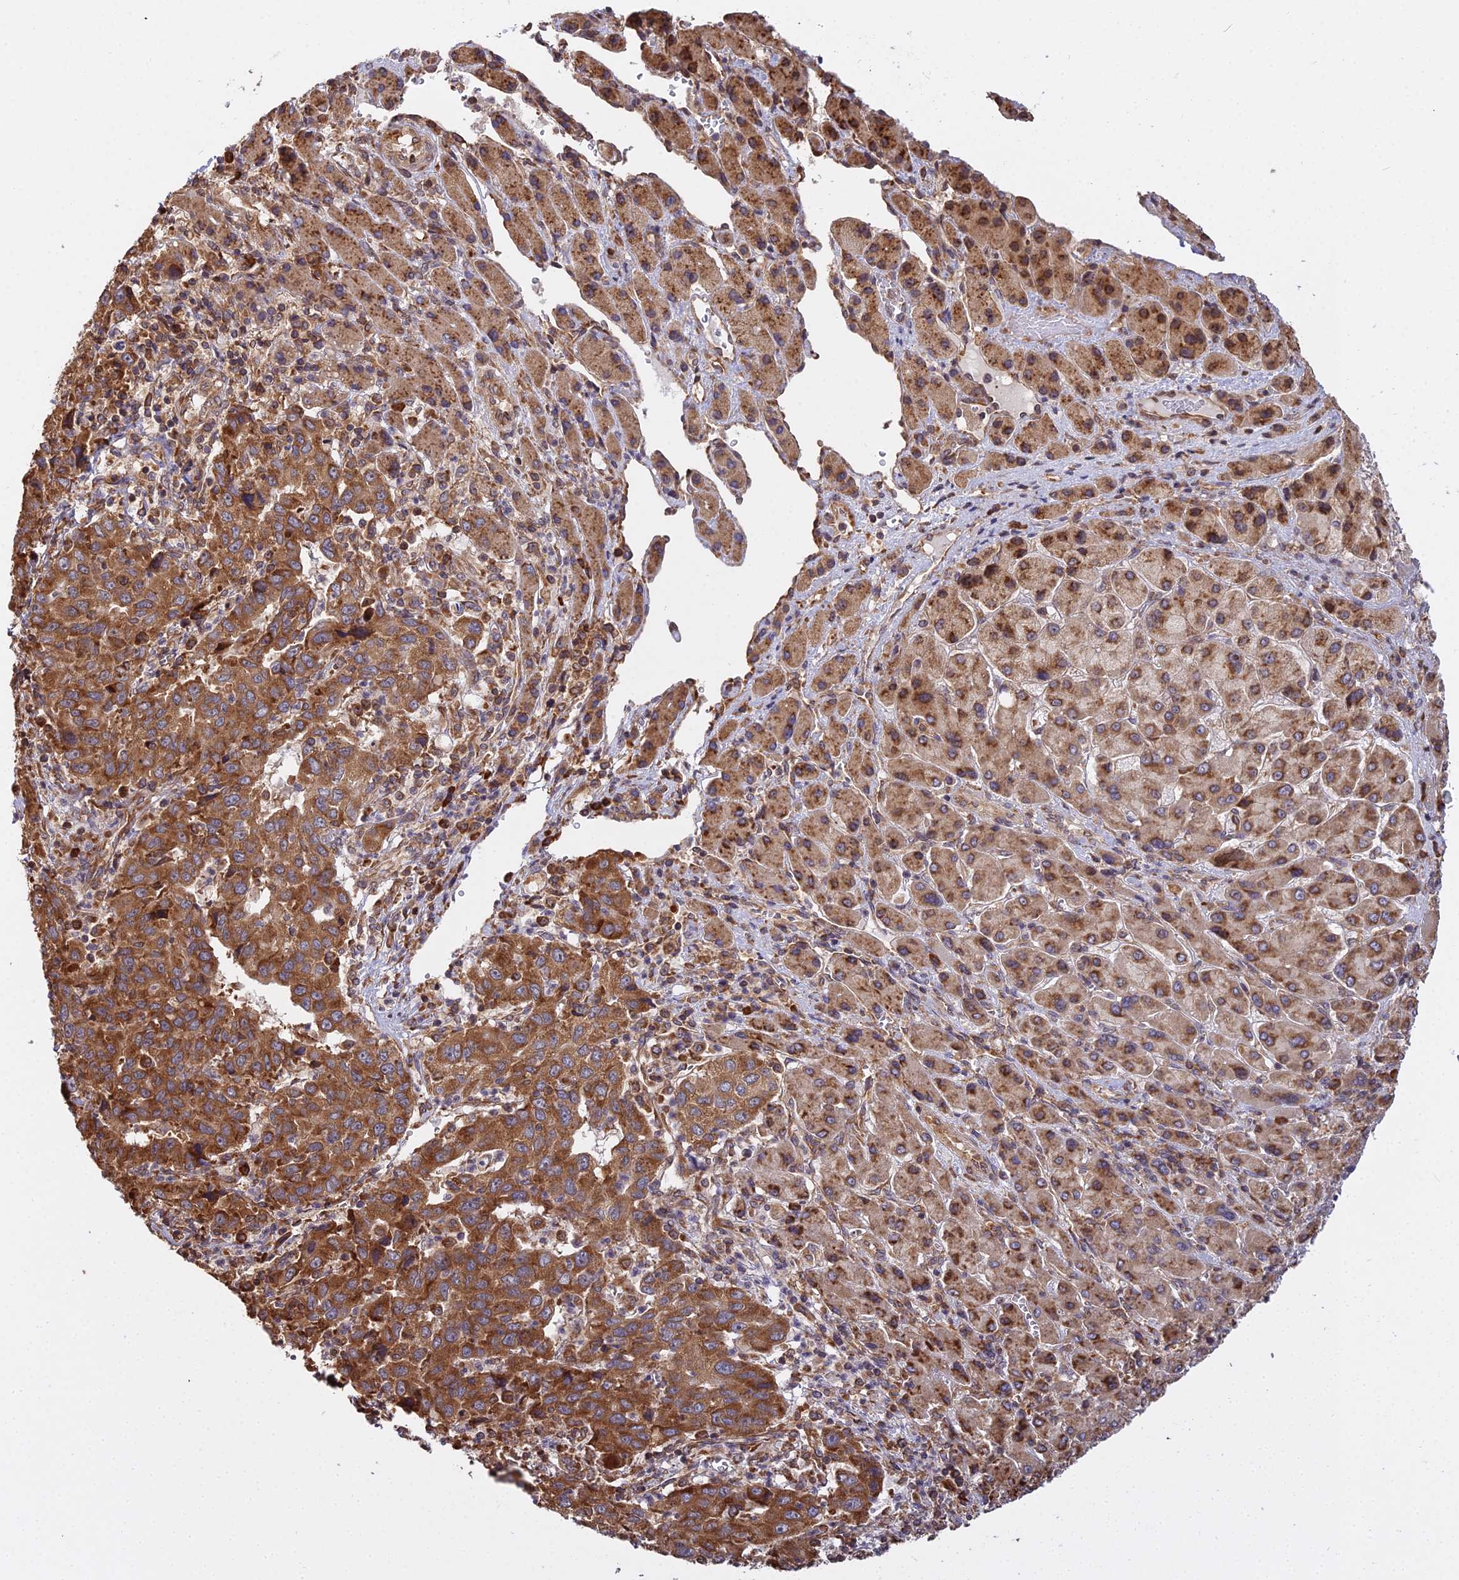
{"staining": {"intensity": "strong", "quantity": ">75%", "location": "cytoplasmic/membranous"}, "tissue": "liver cancer", "cell_type": "Tumor cells", "image_type": "cancer", "snomed": [{"axis": "morphology", "description": "Carcinoma, Hepatocellular, NOS"}, {"axis": "topography", "description": "Liver"}], "caption": "The histopathology image demonstrates a brown stain indicating the presence of a protein in the cytoplasmic/membranous of tumor cells in liver hepatocellular carcinoma.", "gene": "RPL26", "patient": {"sex": "male", "age": 63}}